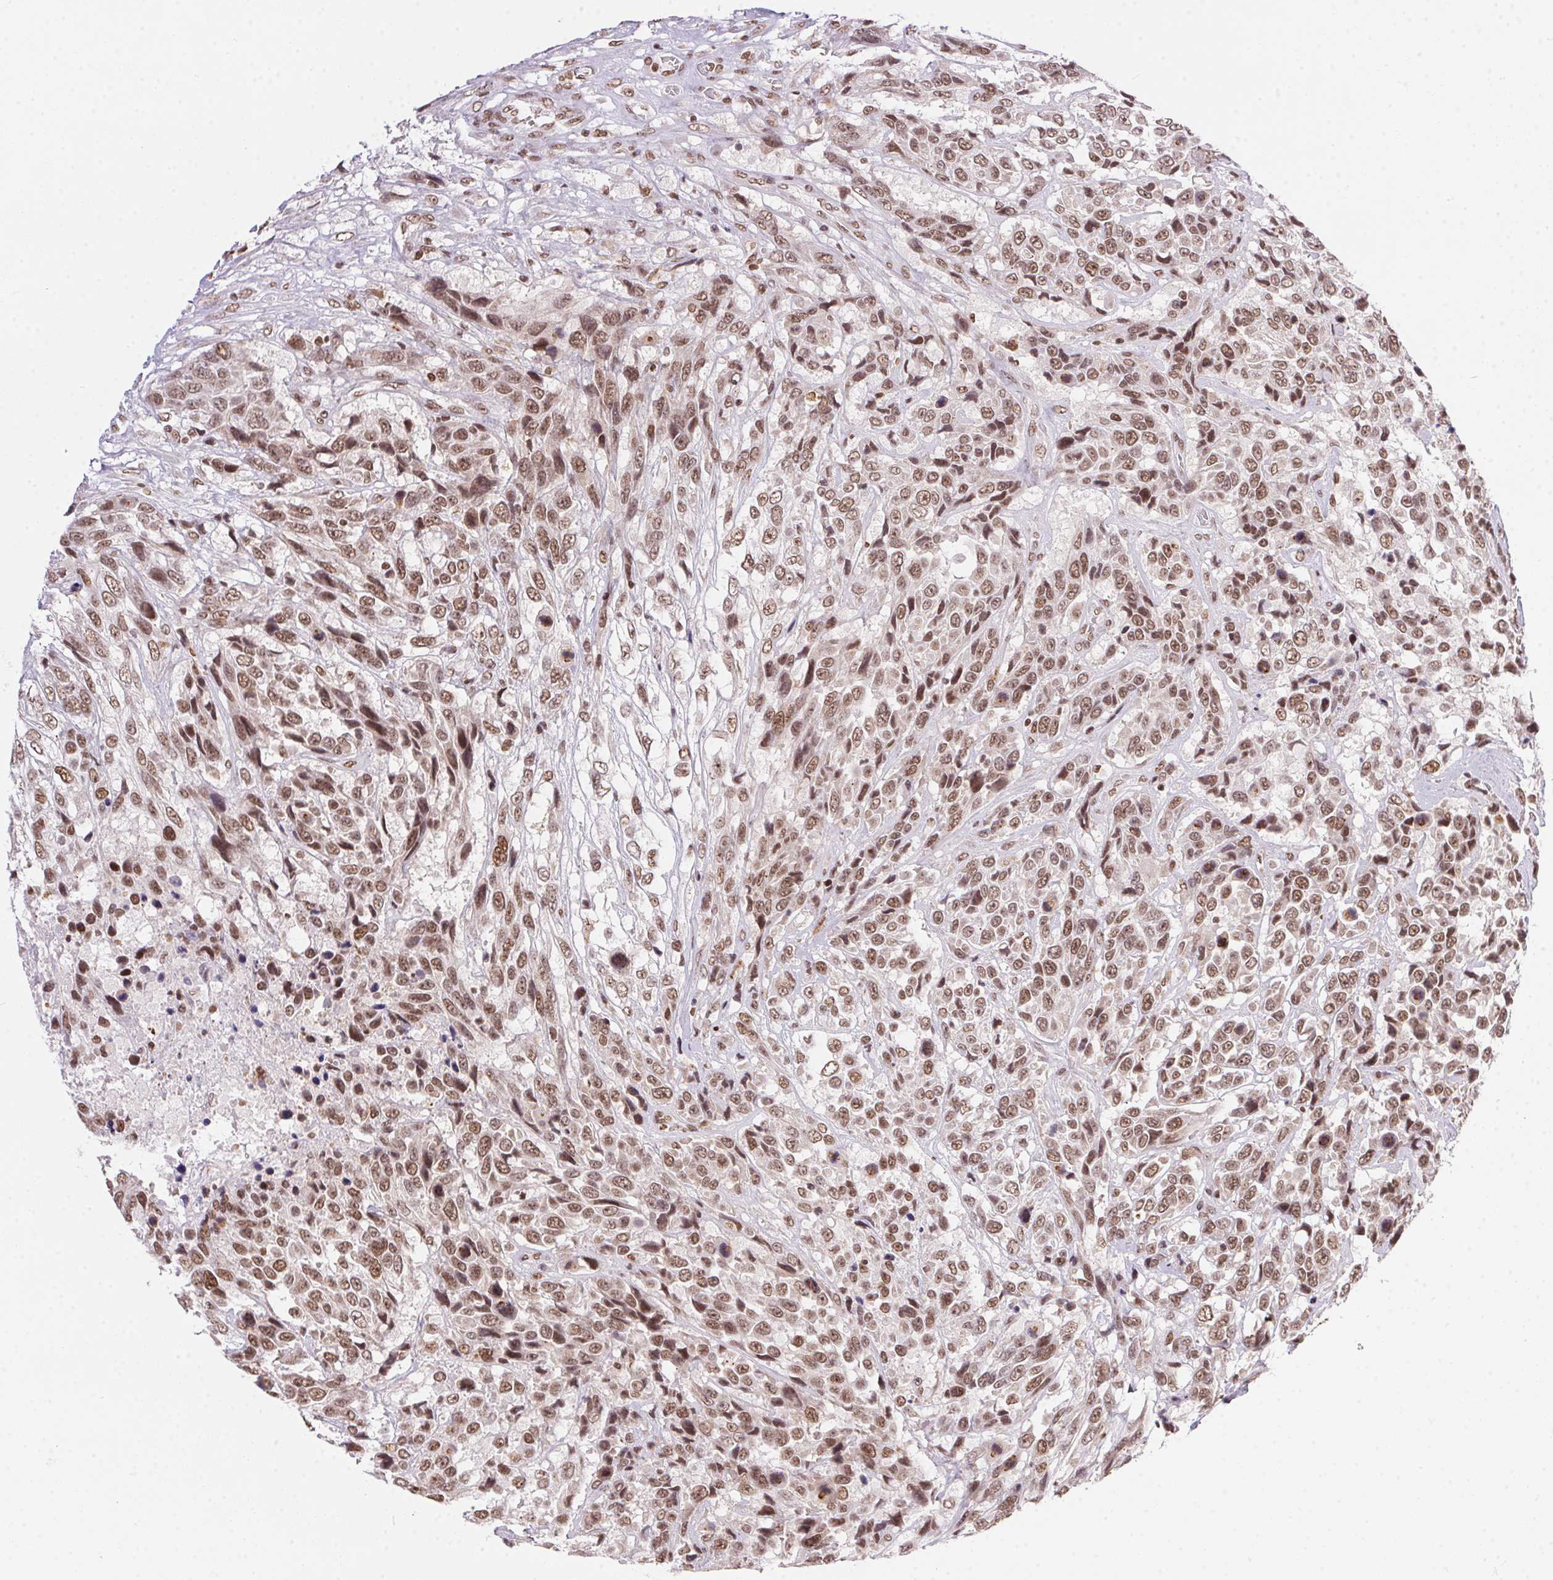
{"staining": {"intensity": "moderate", "quantity": ">75%", "location": "nuclear"}, "tissue": "urothelial cancer", "cell_type": "Tumor cells", "image_type": "cancer", "snomed": [{"axis": "morphology", "description": "Urothelial carcinoma, High grade"}, {"axis": "topography", "description": "Urinary bladder"}], "caption": "Tumor cells demonstrate medium levels of moderate nuclear positivity in approximately >75% of cells in human urothelial carcinoma (high-grade).", "gene": "NFE2L1", "patient": {"sex": "female", "age": 70}}